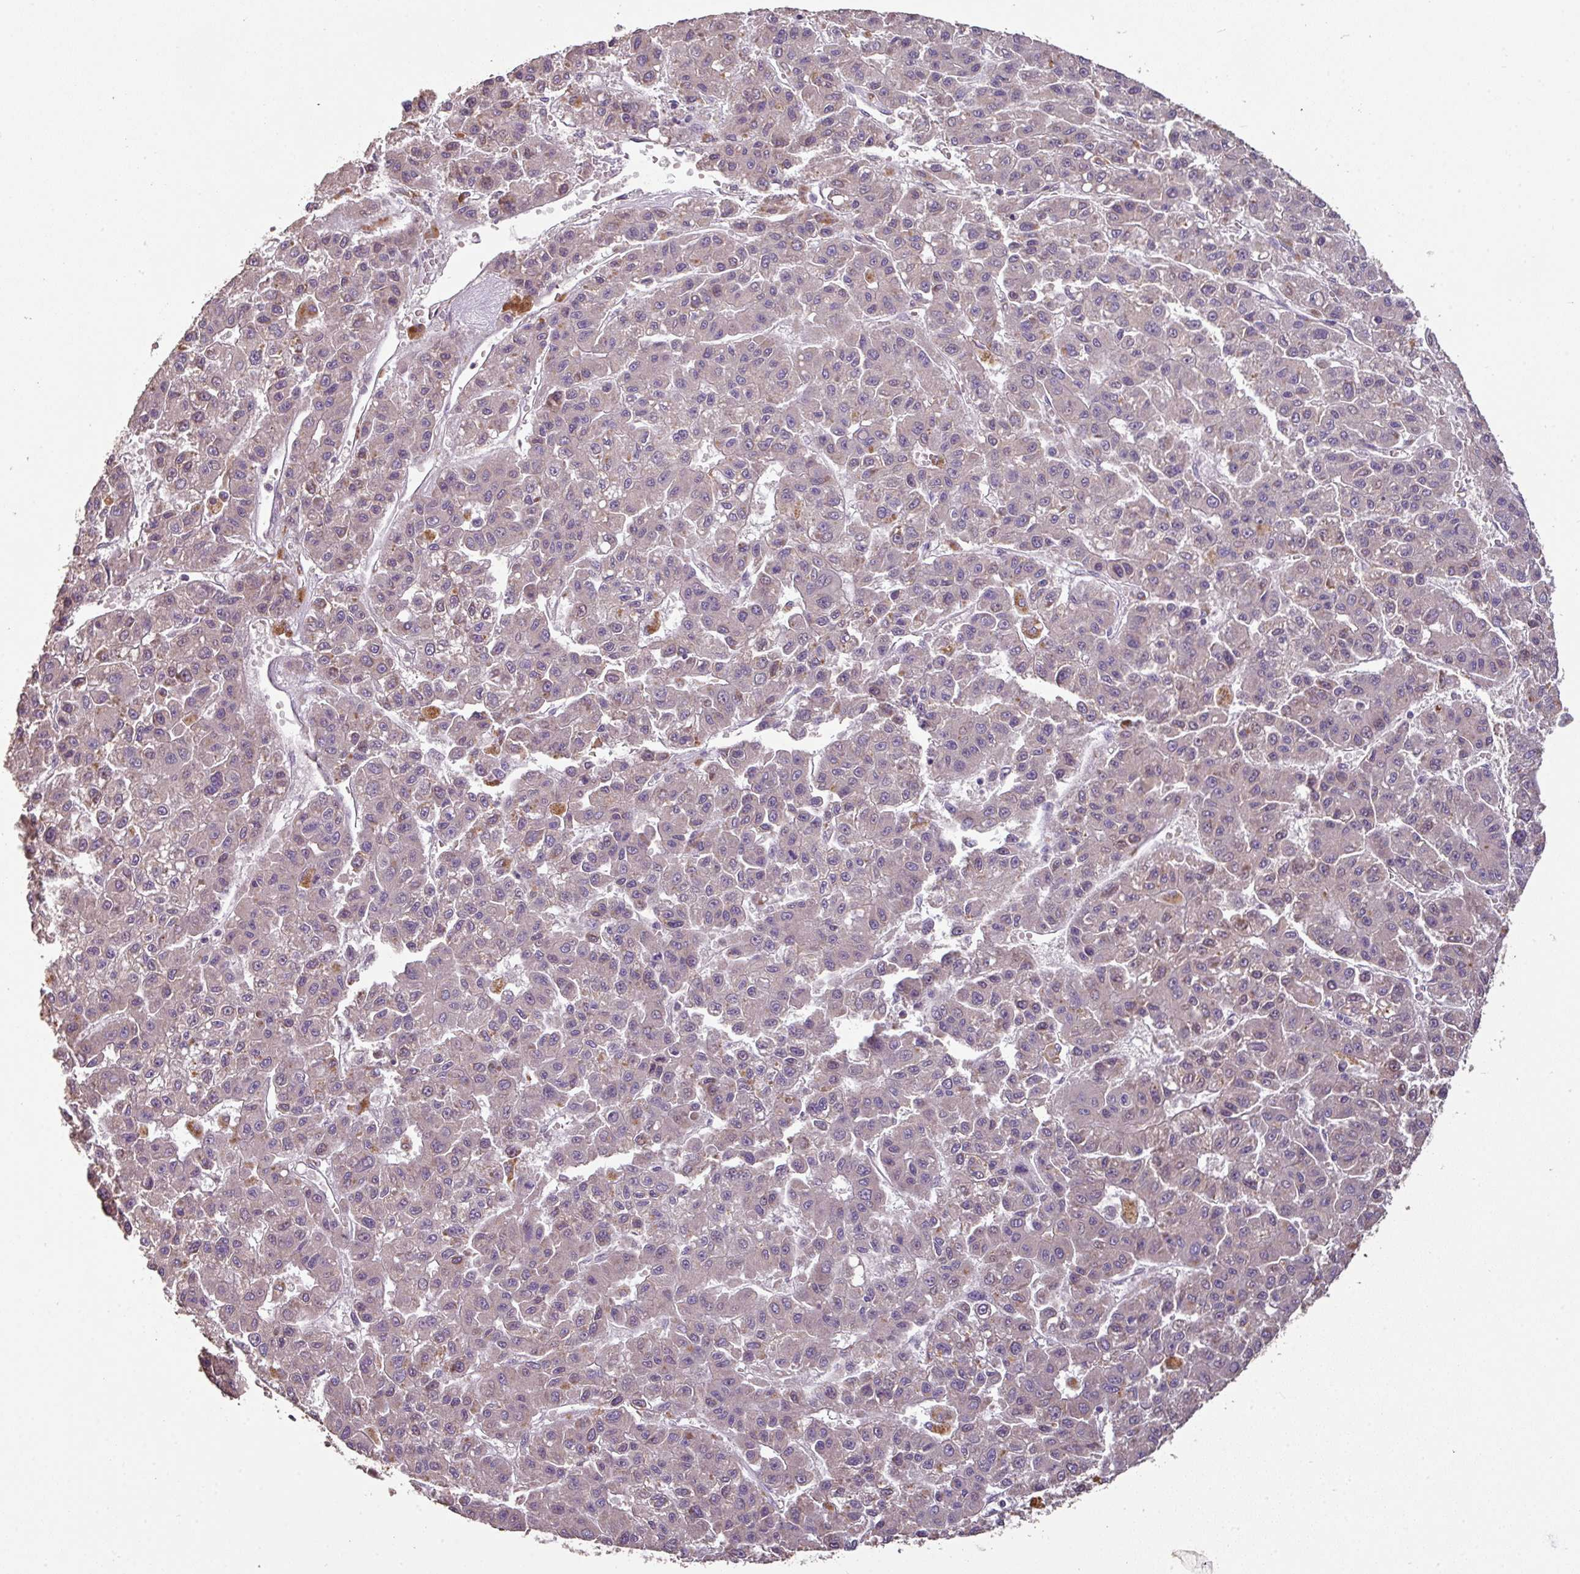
{"staining": {"intensity": "negative", "quantity": "none", "location": "none"}, "tissue": "liver cancer", "cell_type": "Tumor cells", "image_type": "cancer", "snomed": [{"axis": "morphology", "description": "Carcinoma, Hepatocellular, NOS"}, {"axis": "topography", "description": "Liver"}], "caption": "High magnification brightfield microscopy of liver cancer stained with DAB (3,3'-diaminobenzidine) (brown) and counterstained with hematoxylin (blue): tumor cells show no significant positivity.", "gene": "SPCS3", "patient": {"sex": "male", "age": 70}}